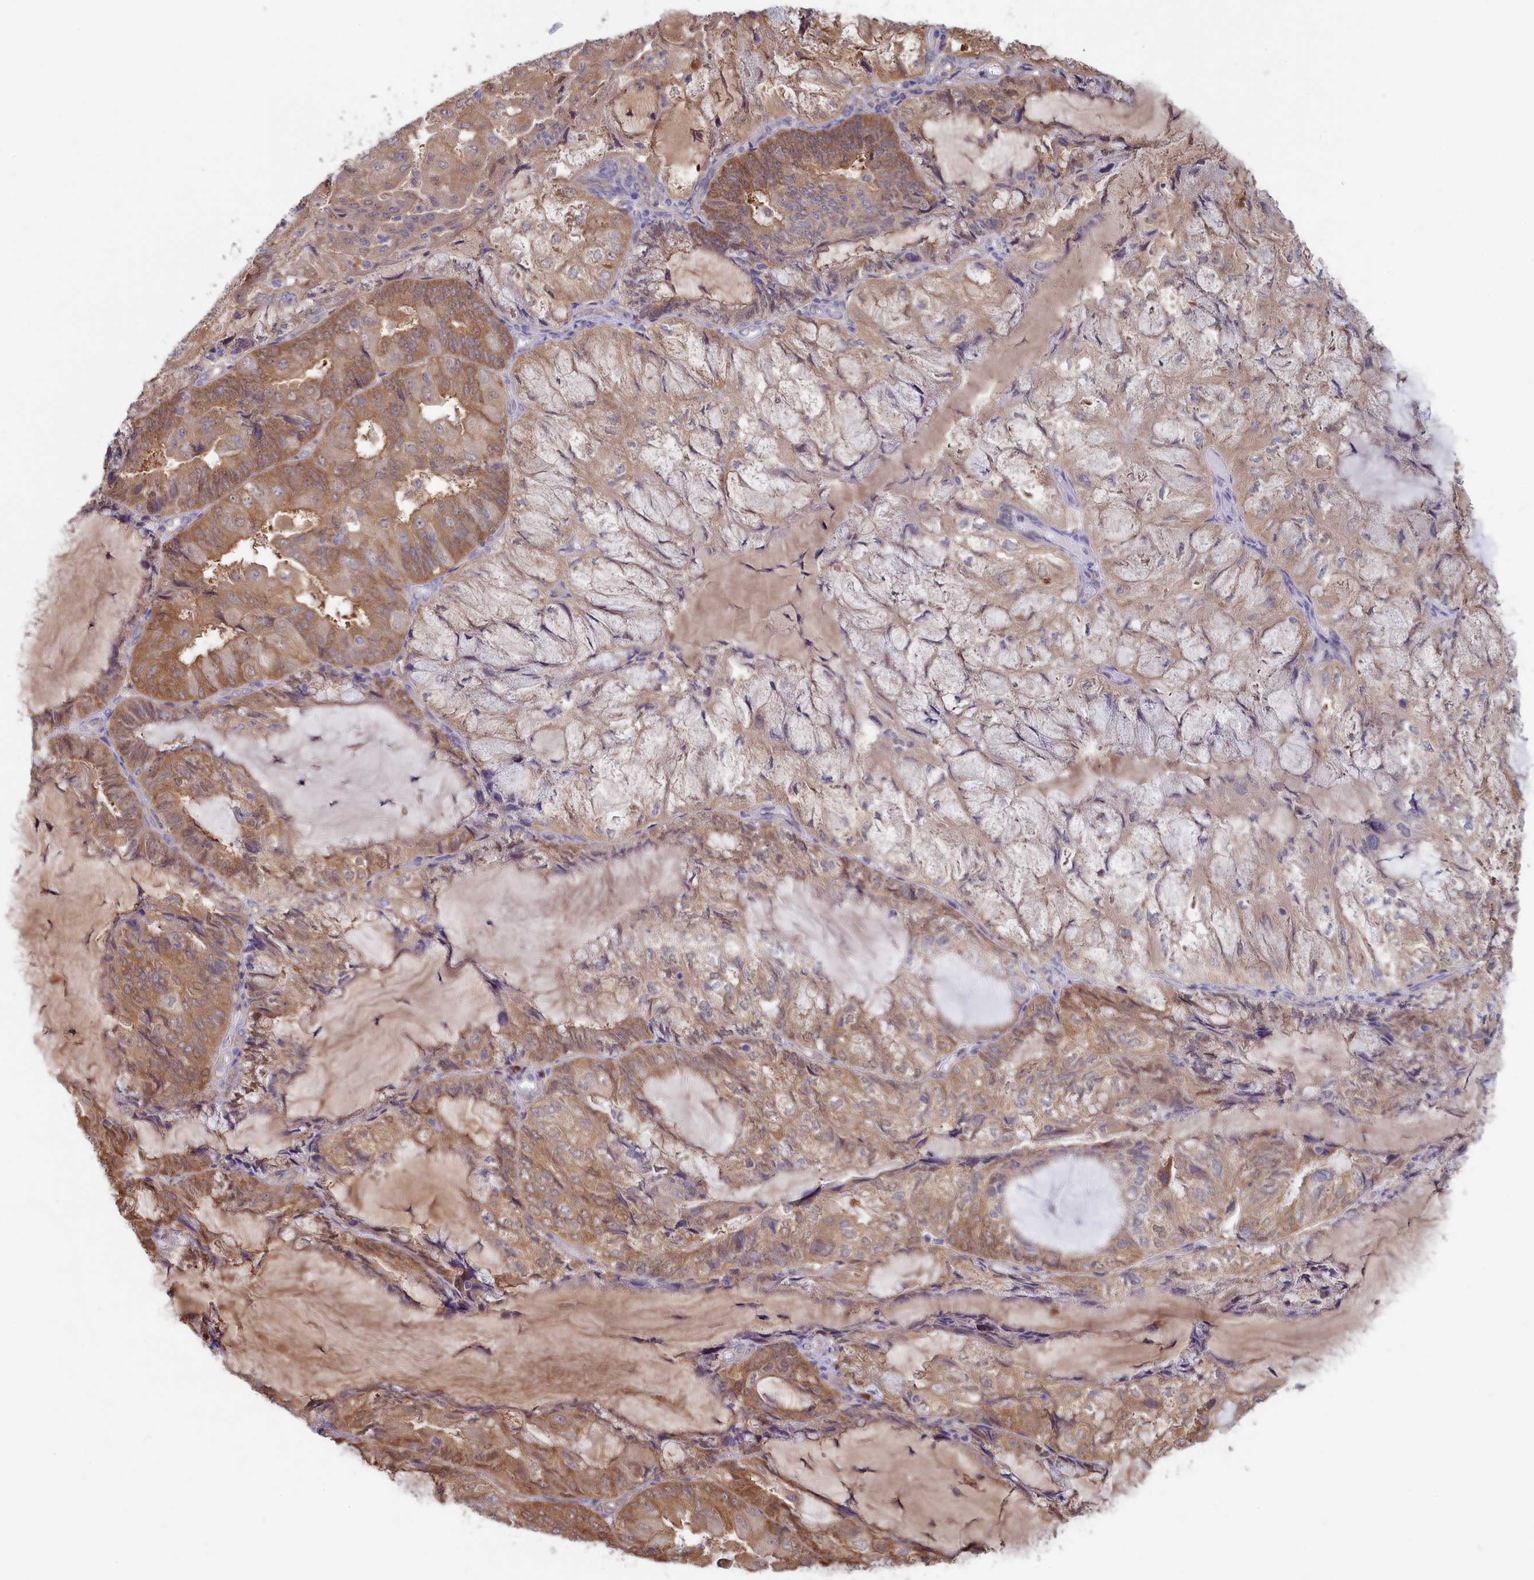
{"staining": {"intensity": "moderate", "quantity": ">75%", "location": "cytoplasmic/membranous,nuclear"}, "tissue": "endometrial cancer", "cell_type": "Tumor cells", "image_type": "cancer", "snomed": [{"axis": "morphology", "description": "Adenocarcinoma, NOS"}, {"axis": "topography", "description": "Endometrium"}], "caption": "Immunohistochemical staining of human endometrial adenocarcinoma reveals medium levels of moderate cytoplasmic/membranous and nuclear positivity in about >75% of tumor cells.", "gene": "SYNDIG1L", "patient": {"sex": "female", "age": 81}}